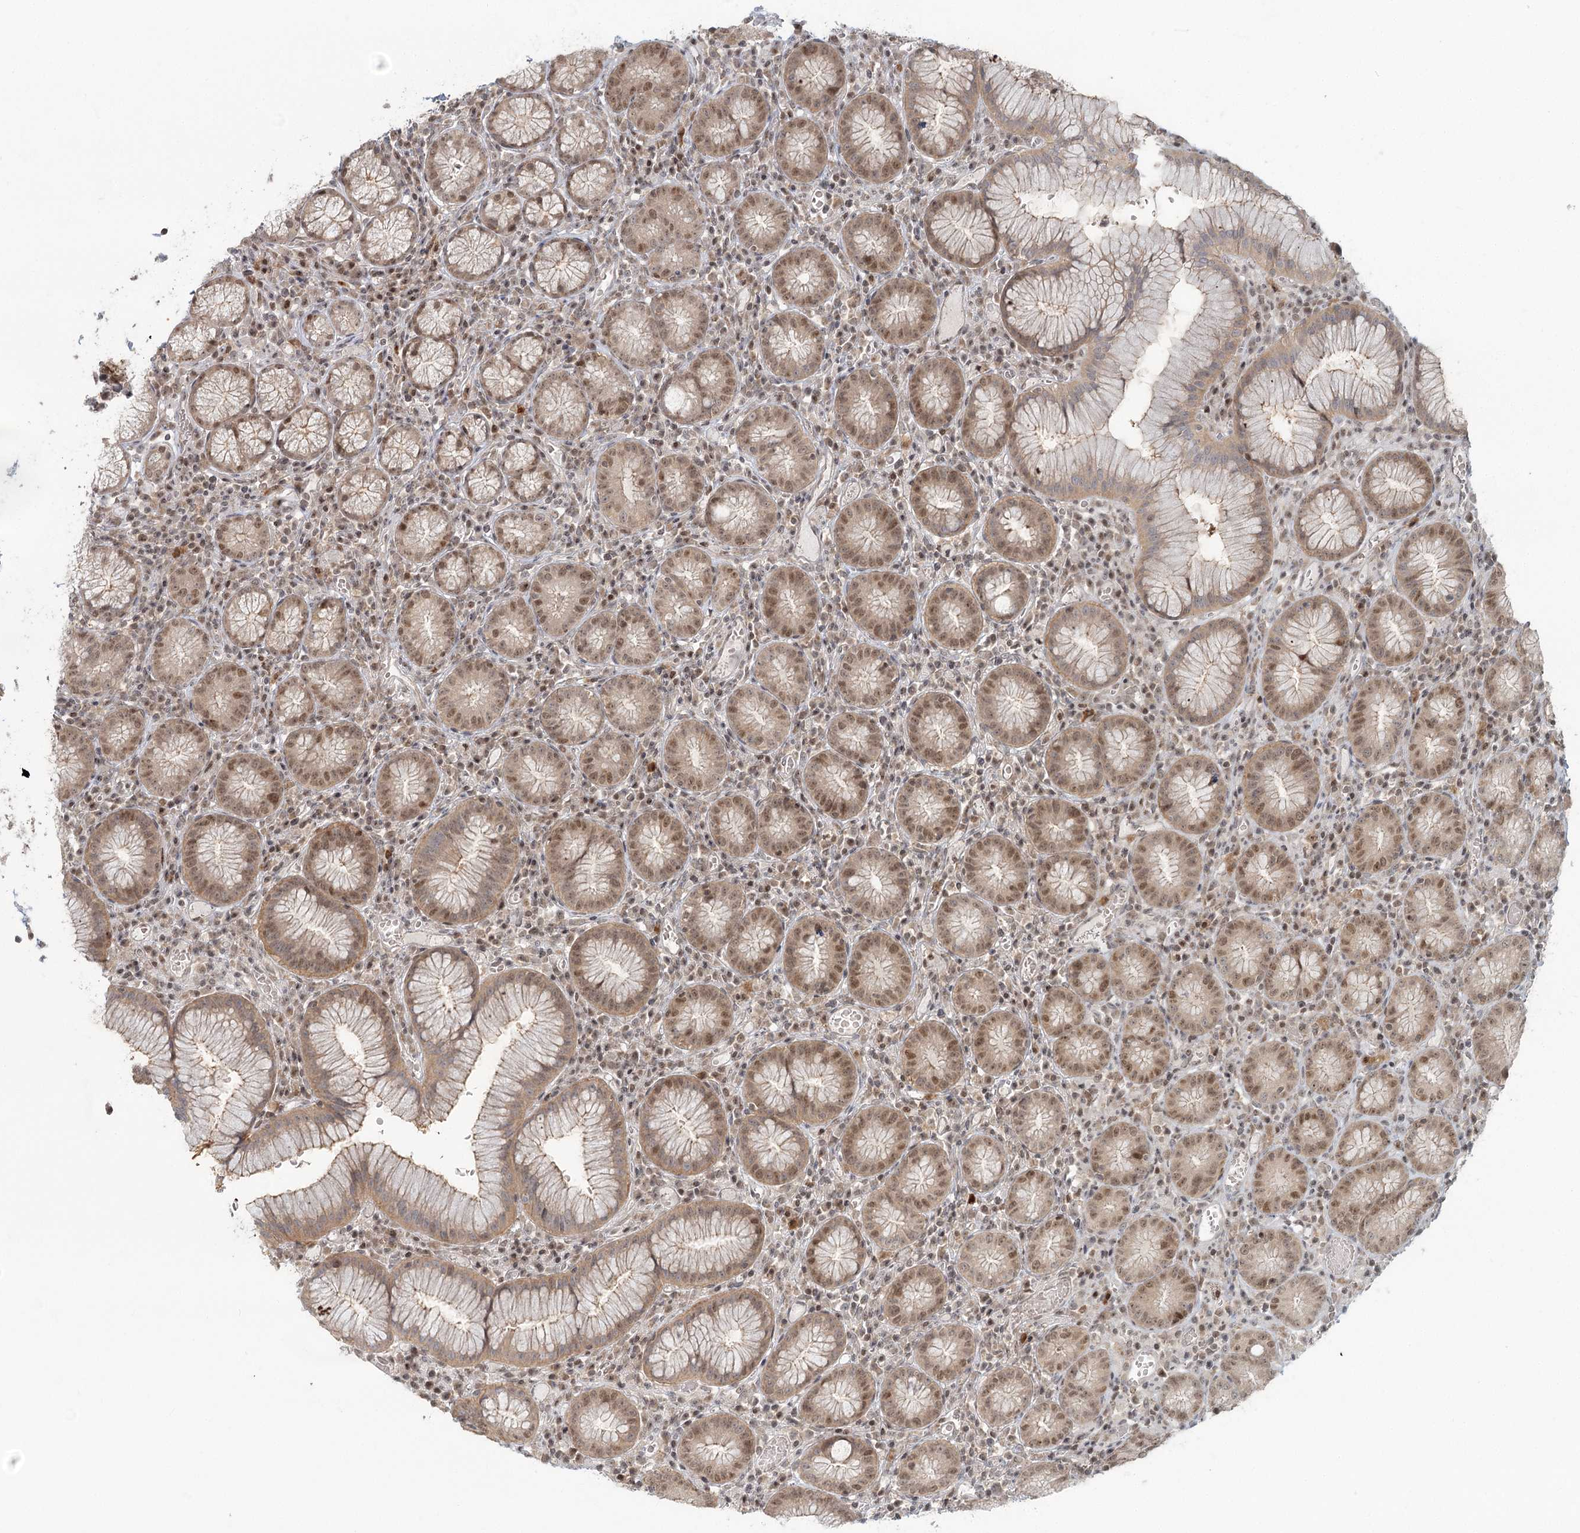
{"staining": {"intensity": "moderate", "quantity": ">75%", "location": "cytoplasmic/membranous,nuclear"}, "tissue": "stomach", "cell_type": "Glandular cells", "image_type": "normal", "snomed": [{"axis": "morphology", "description": "Normal tissue, NOS"}, {"axis": "topography", "description": "Stomach"}], "caption": "An image of stomach stained for a protein exhibits moderate cytoplasmic/membranous,nuclear brown staining in glandular cells.", "gene": "R3HCC1L", "patient": {"sex": "male", "age": 55}}